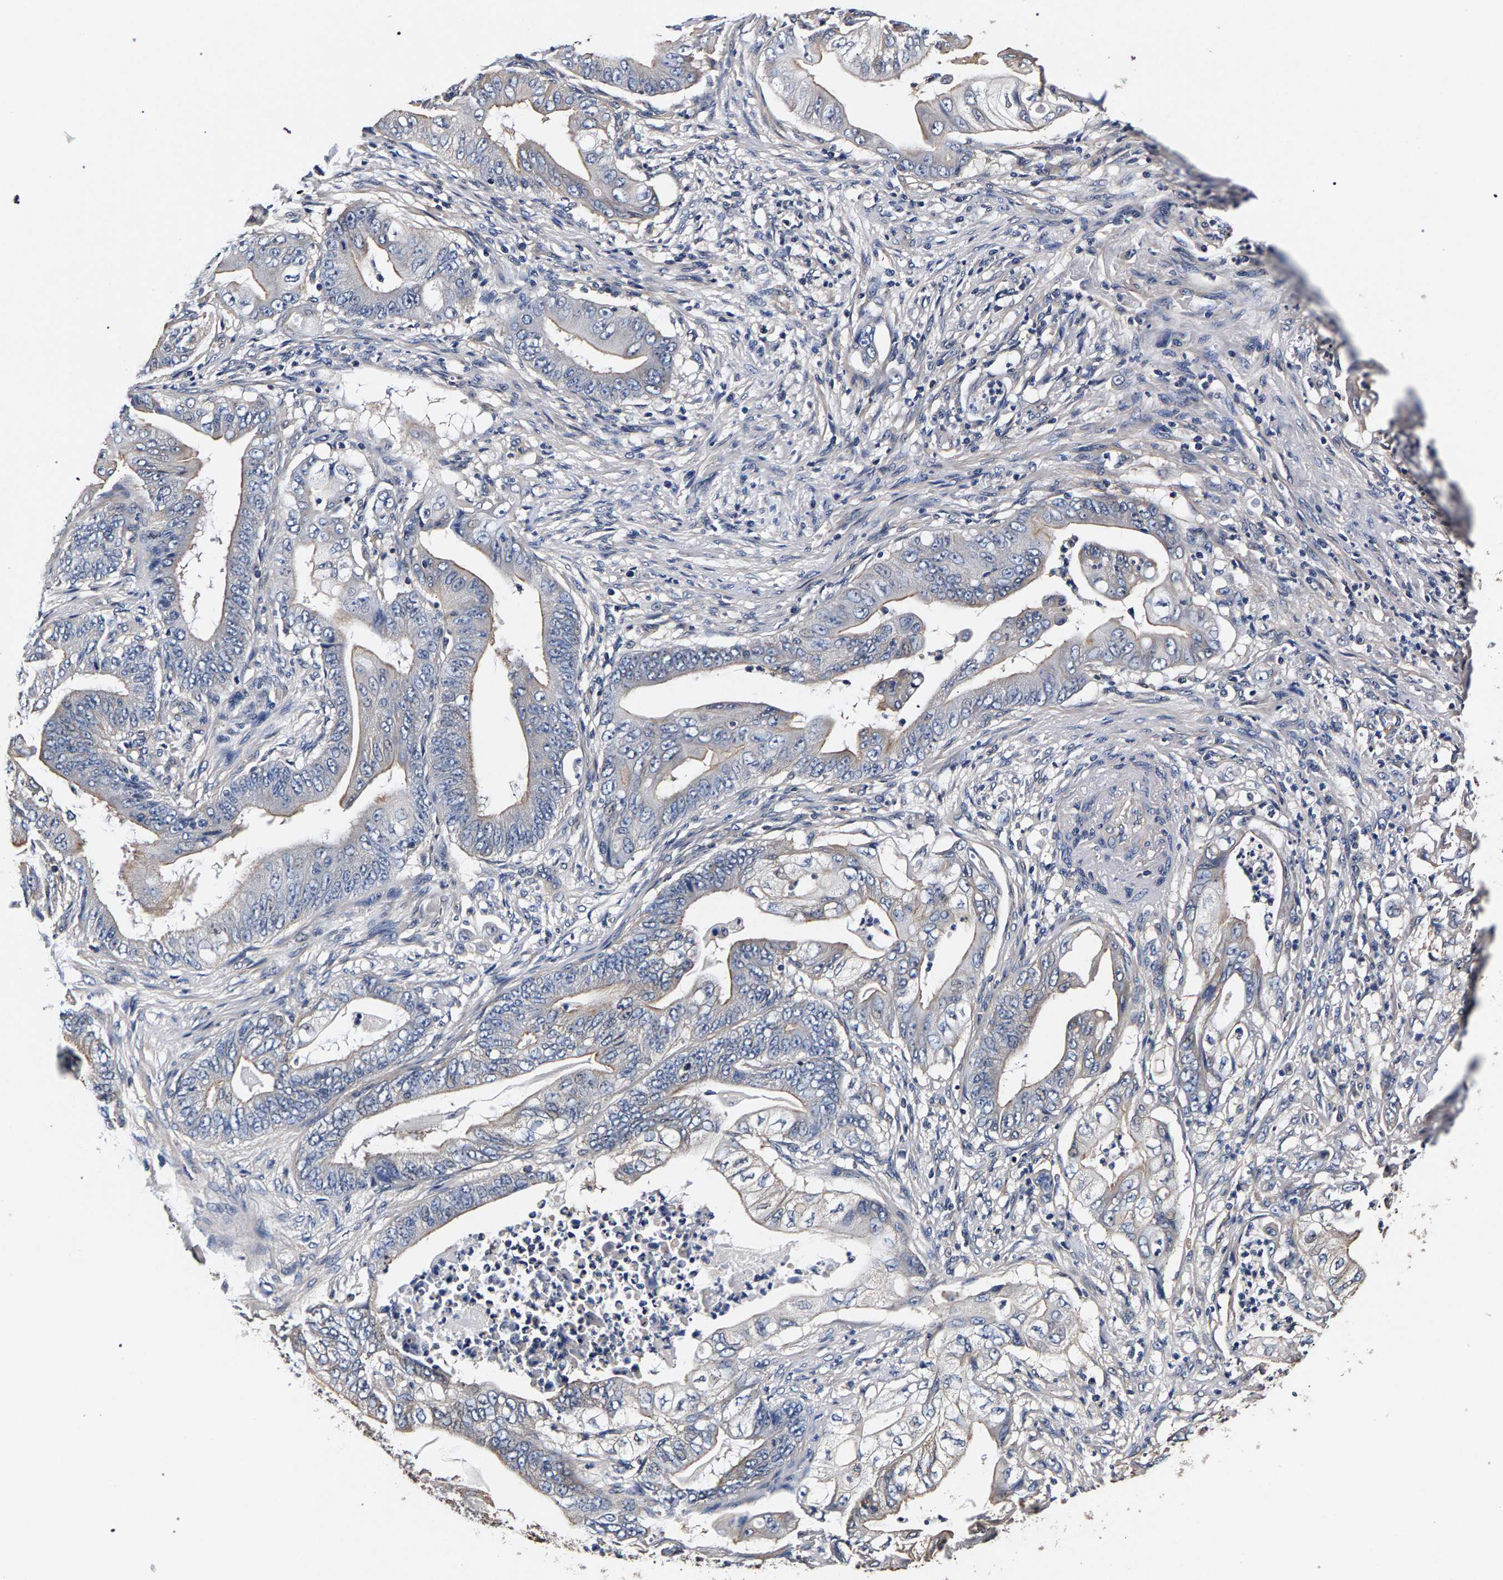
{"staining": {"intensity": "negative", "quantity": "none", "location": "none"}, "tissue": "stomach cancer", "cell_type": "Tumor cells", "image_type": "cancer", "snomed": [{"axis": "morphology", "description": "Adenocarcinoma, NOS"}, {"axis": "topography", "description": "Stomach"}], "caption": "Immunohistochemistry image of neoplastic tissue: stomach cancer (adenocarcinoma) stained with DAB (3,3'-diaminobenzidine) exhibits no significant protein positivity in tumor cells.", "gene": "MARCHF7", "patient": {"sex": "female", "age": 73}}